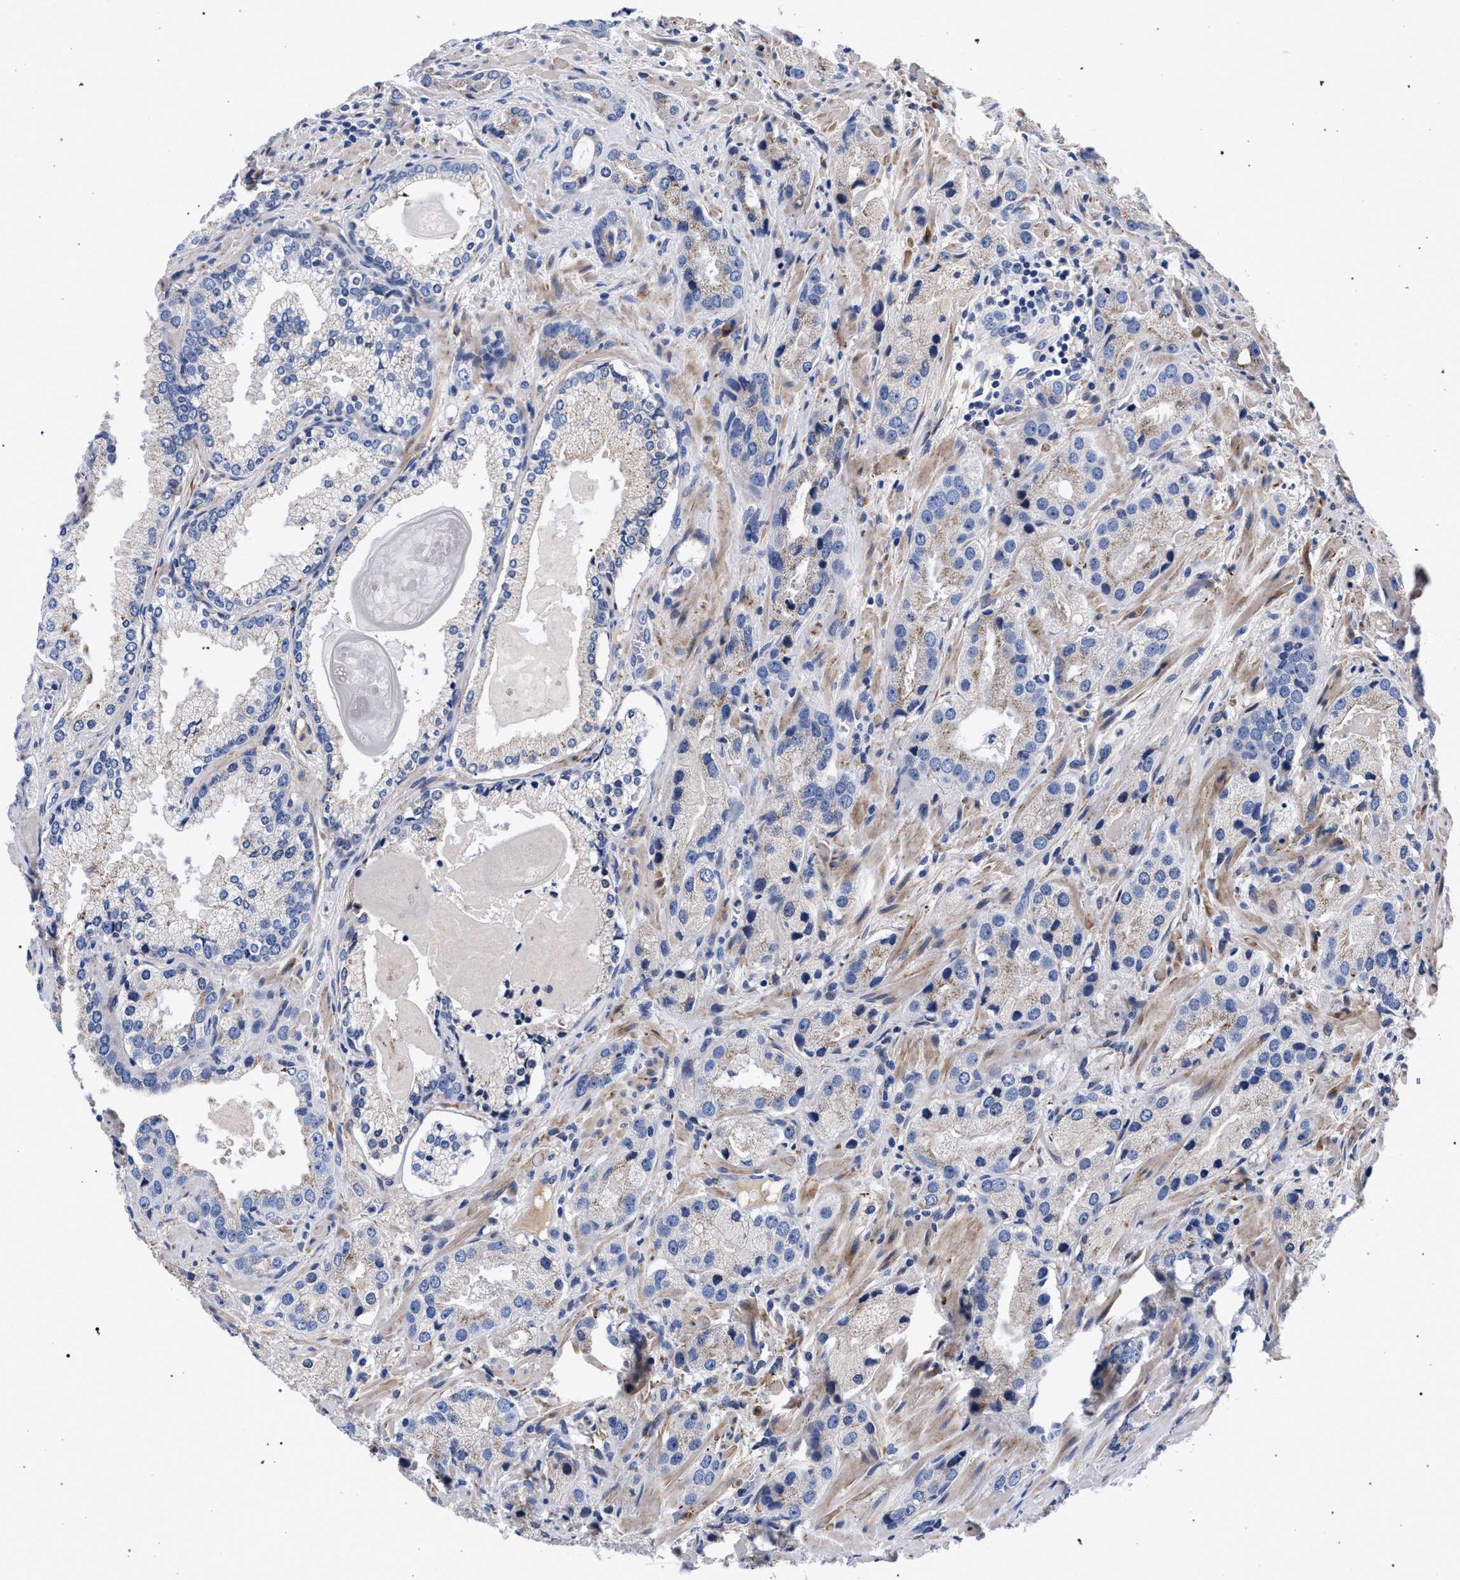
{"staining": {"intensity": "negative", "quantity": "none", "location": "none"}, "tissue": "prostate cancer", "cell_type": "Tumor cells", "image_type": "cancer", "snomed": [{"axis": "morphology", "description": "Adenocarcinoma, High grade"}, {"axis": "topography", "description": "Prostate"}], "caption": "This is a histopathology image of immunohistochemistry (IHC) staining of prostate cancer (adenocarcinoma (high-grade)), which shows no expression in tumor cells.", "gene": "ACOX1", "patient": {"sex": "male", "age": 63}}